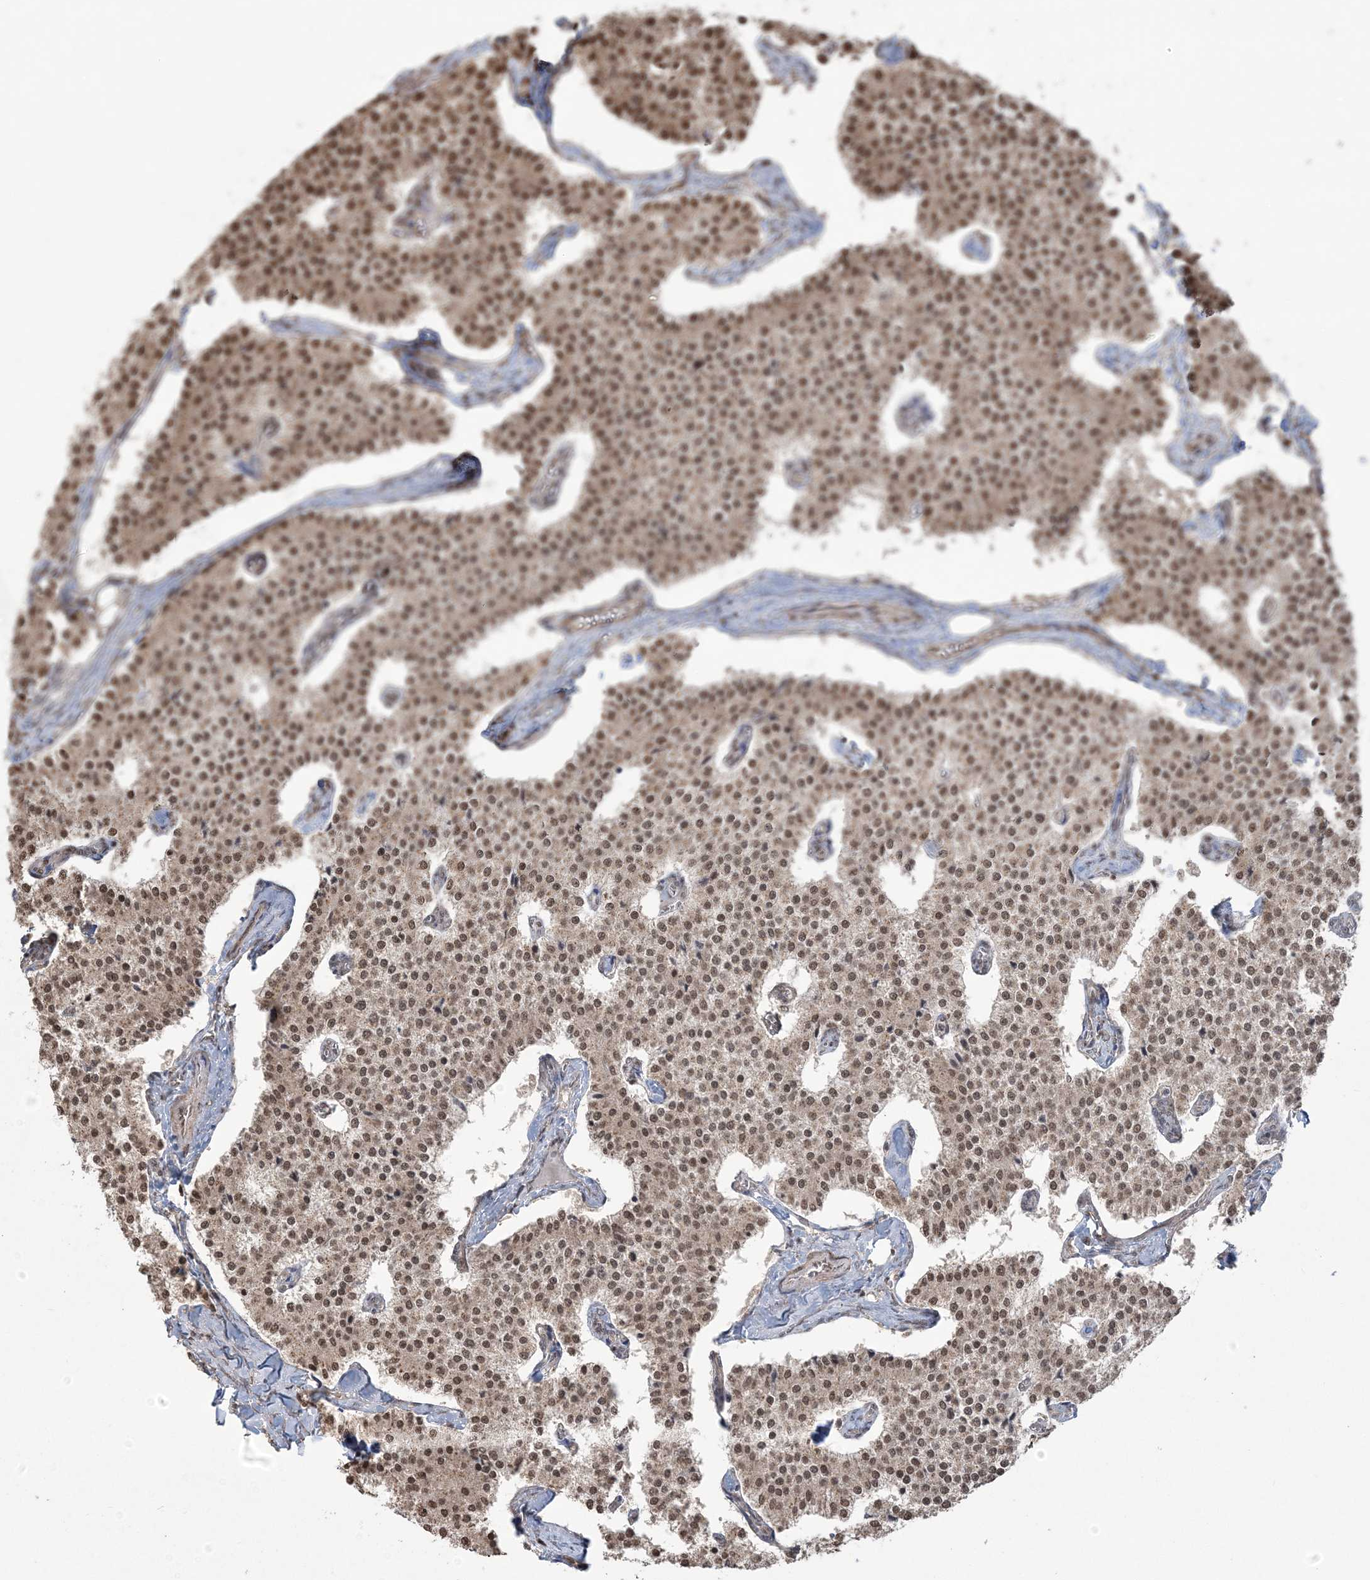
{"staining": {"intensity": "moderate", "quantity": ">75%", "location": "nuclear"}, "tissue": "carcinoid", "cell_type": "Tumor cells", "image_type": "cancer", "snomed": [{"axis": "morphology", "description": "Carcinoid, malignant, NOS"}, {"axis": "topography", "description": "Colon"}], "caption": "Immunohistochemistry (IHC) of carcinoid (malignant) exhibits medium levels of moderate nuclear expression in about >75% of tumor cells.", "gene": "ZNF839", "patient": {"sex": "female", "age": 52}}